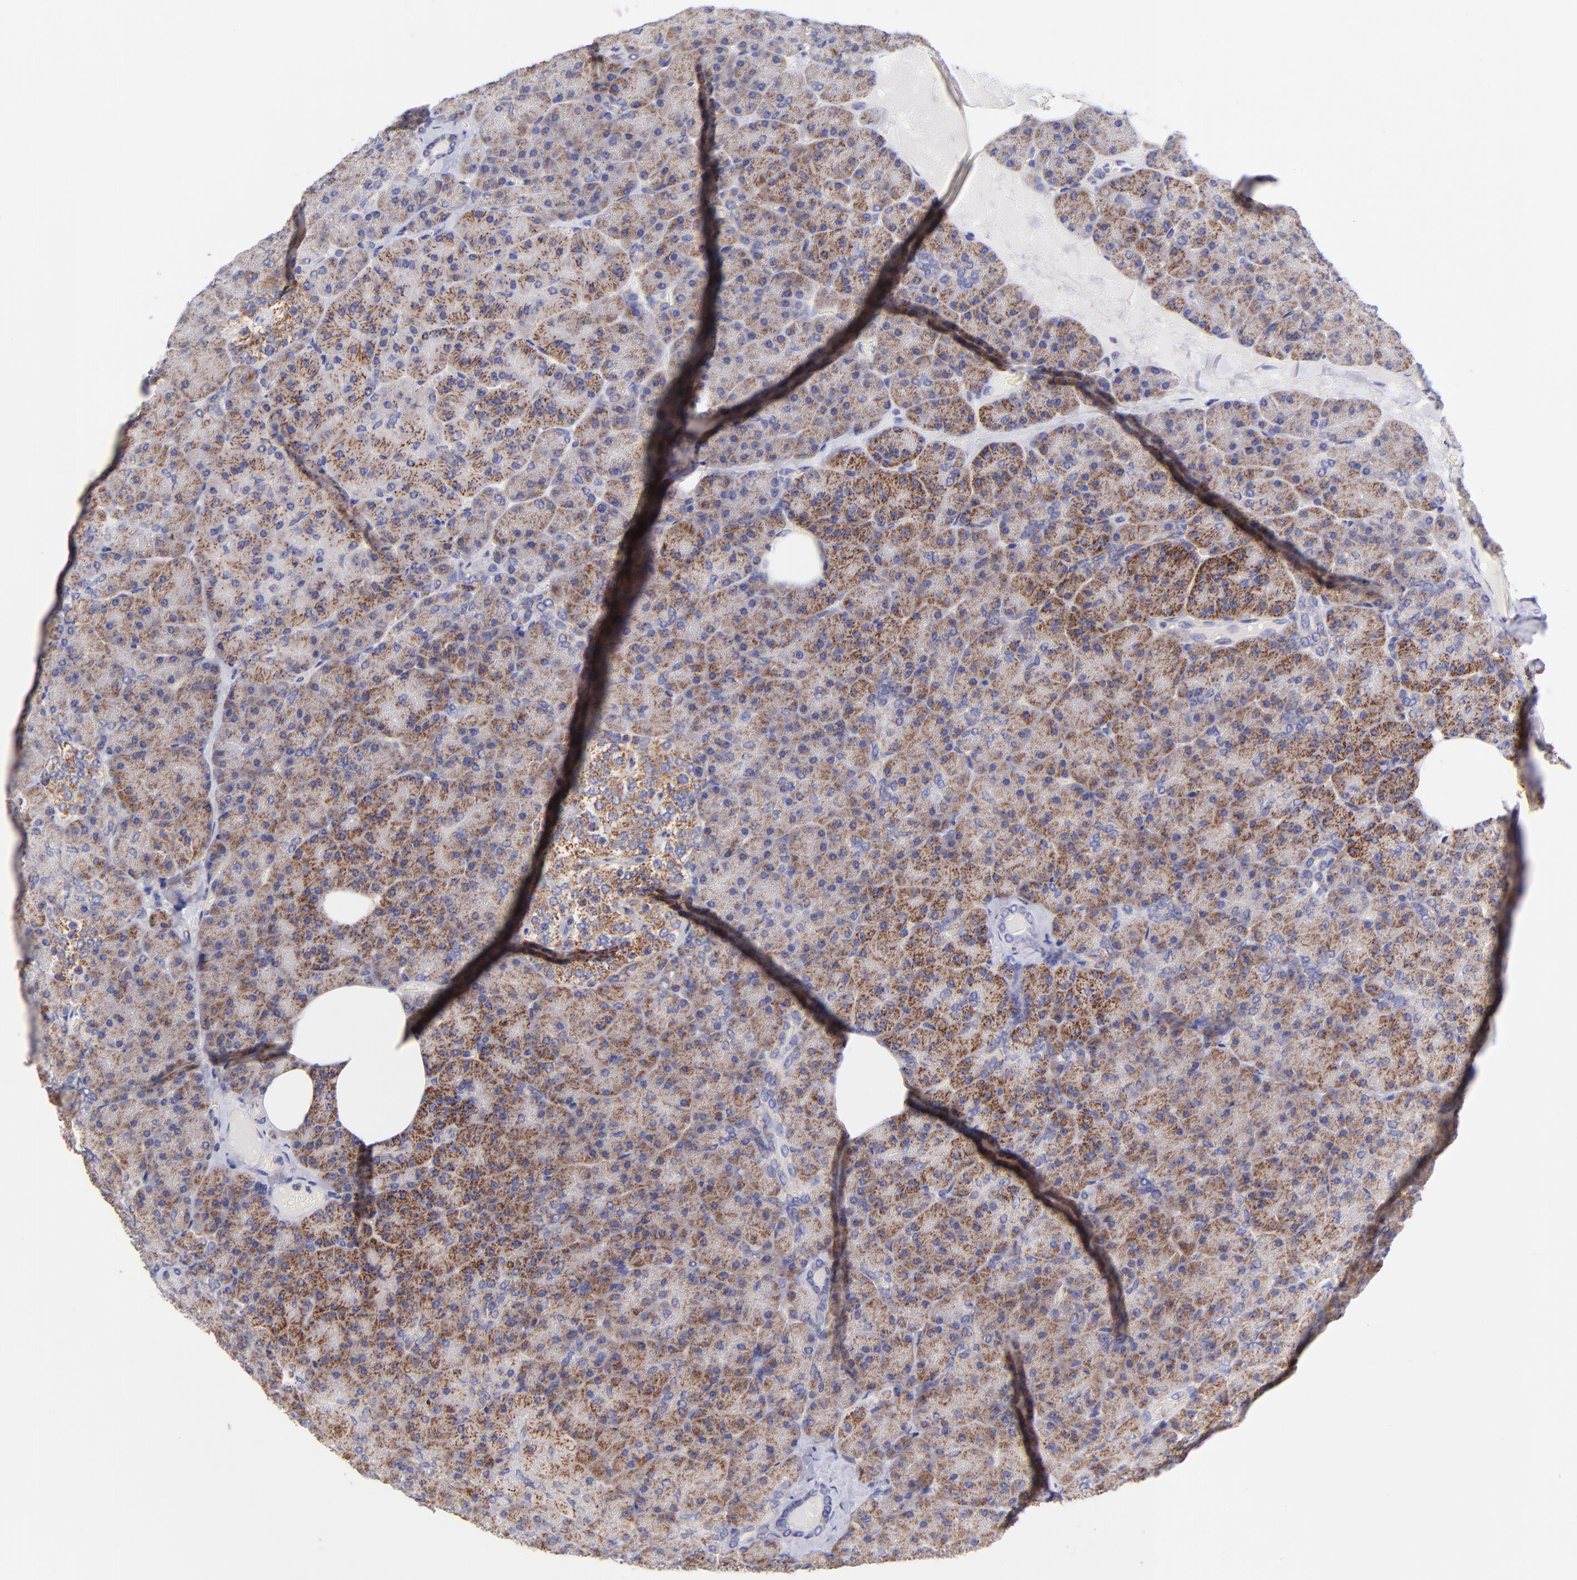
{"staining": {"intensity": "moderate", "quantity": ">75%", "location": "cytoplasmic/membranous"}, "tissue": "pancreas", "cell_type": "Exocrine glandular cells", "image_type": "normal", "snomed": [{"axis": "morphology", "description": "Normal tissue, NOS"}, {"axis": "topography", "description": "Pancreas"}], "caption": "Immunohistochemical staining of unremarkable pancreas shows medium levels of moderate cytoplasmic/membranous positivity in approximately >75% of exocrine glandular cells. (Stains: DAB (3,3'-diaminobenzidine) in brown, nuclei in blue, Microscopy: brightfield microscopy at high magnification).", "gene": "NDUFB7", "patient": {"sex": "female", "age": 35}}